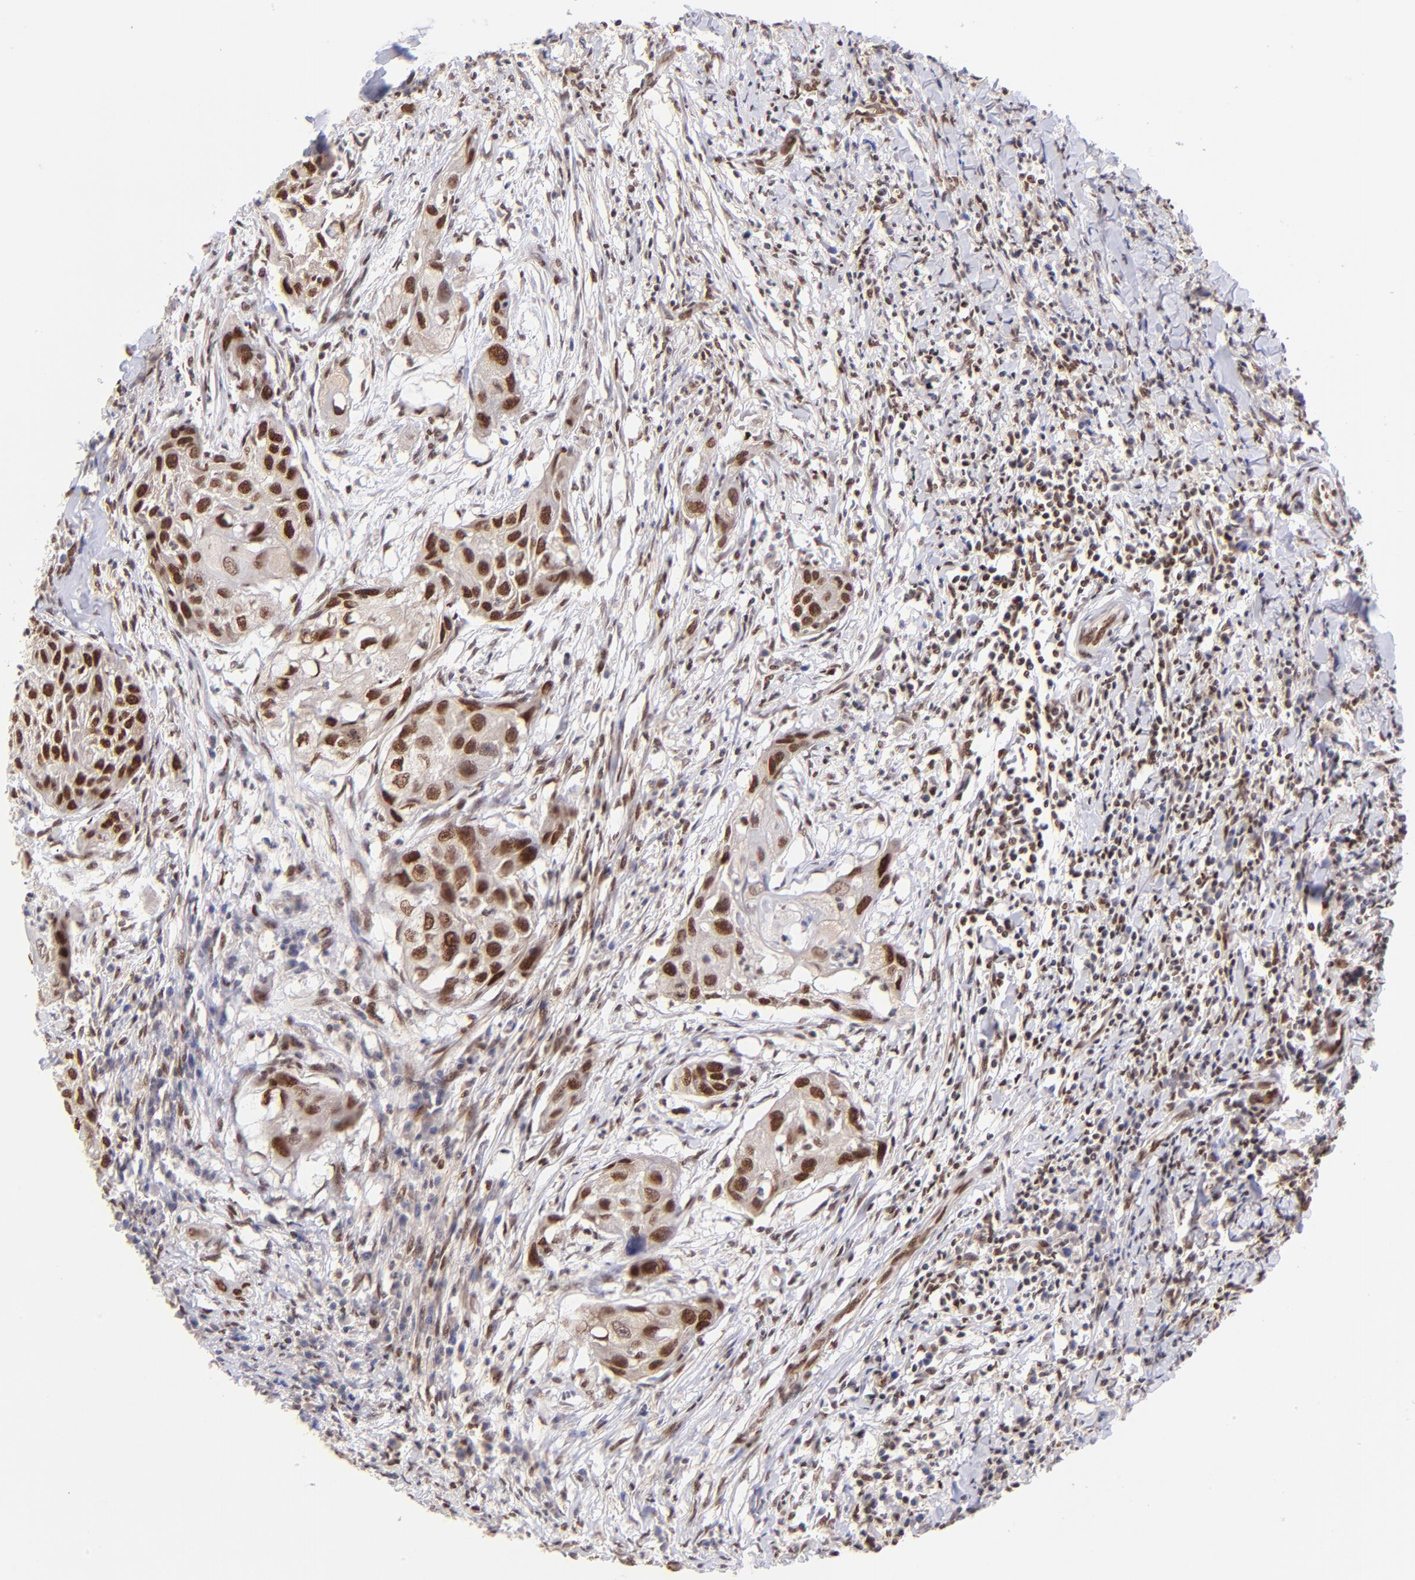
{"staining": {"intensity": "strong", "quantity": ">75%", "location": "nuclear"}, "tissue": "head and neck cancer", "cell_type": "Tumor cells", "image_type": "cancer", "snomed": [{"axis": "morphology", "description": "Squamous cell carcinoma, NOS"}, {"axis": "topography", "description": "Head-Neck"}], "caption": "Strong nuclear positivity is present in about >75% of tumor cells in head and neck cancer. (Stains: DAB in brown, nuclei in blue, Microscopy: brightfield microscopy at high magnification).", "gene": "MIDEAS", "patient": {"sex": "male", "age": 64}}